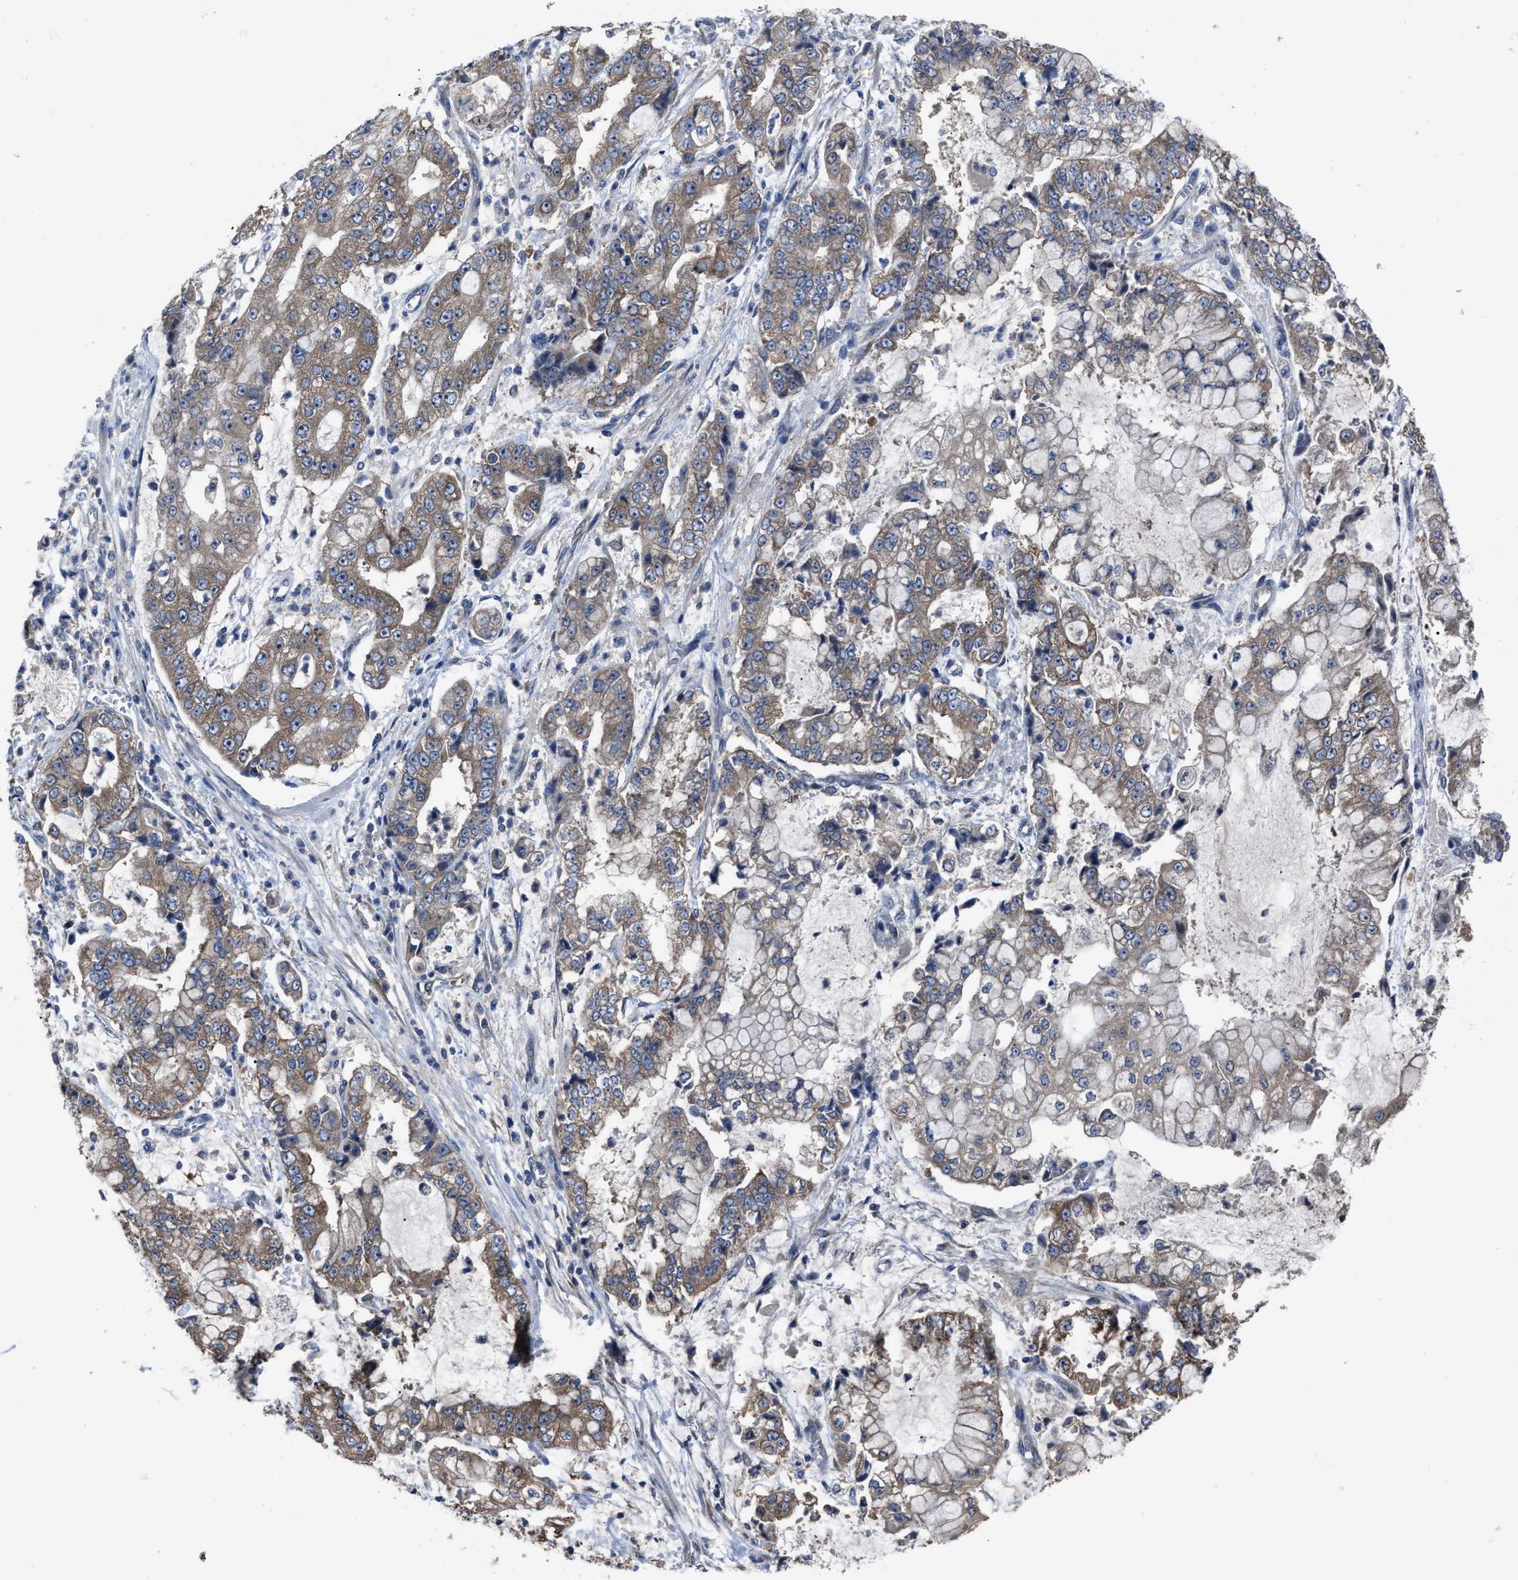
{"staining": {"intensity": "weak", "quantity": ">75%", "location": "cytoplasmic/membranous"}, "tissue": "stomach cancer", "cell_type": "Tumor cells", "image_type": "cancer", "snomed": [{"axis": "morphology", "description": "Adenocarcinoma, NOS"}, {"axis": "topography", "description": "Stomach"}], "caption": "Immunohistochemical staining of adenocarcinoma (stomach) demonstrates weak cytoplasmic/membranous protein expression in approximately >75% of tumor cells. The staining is performed using DAB brown chromogen to label protein expression. The nuclei are counter-stained blue using hematoxylin.", "gene": "UPF1", "patient": {"sex": "male", "age": 76}}